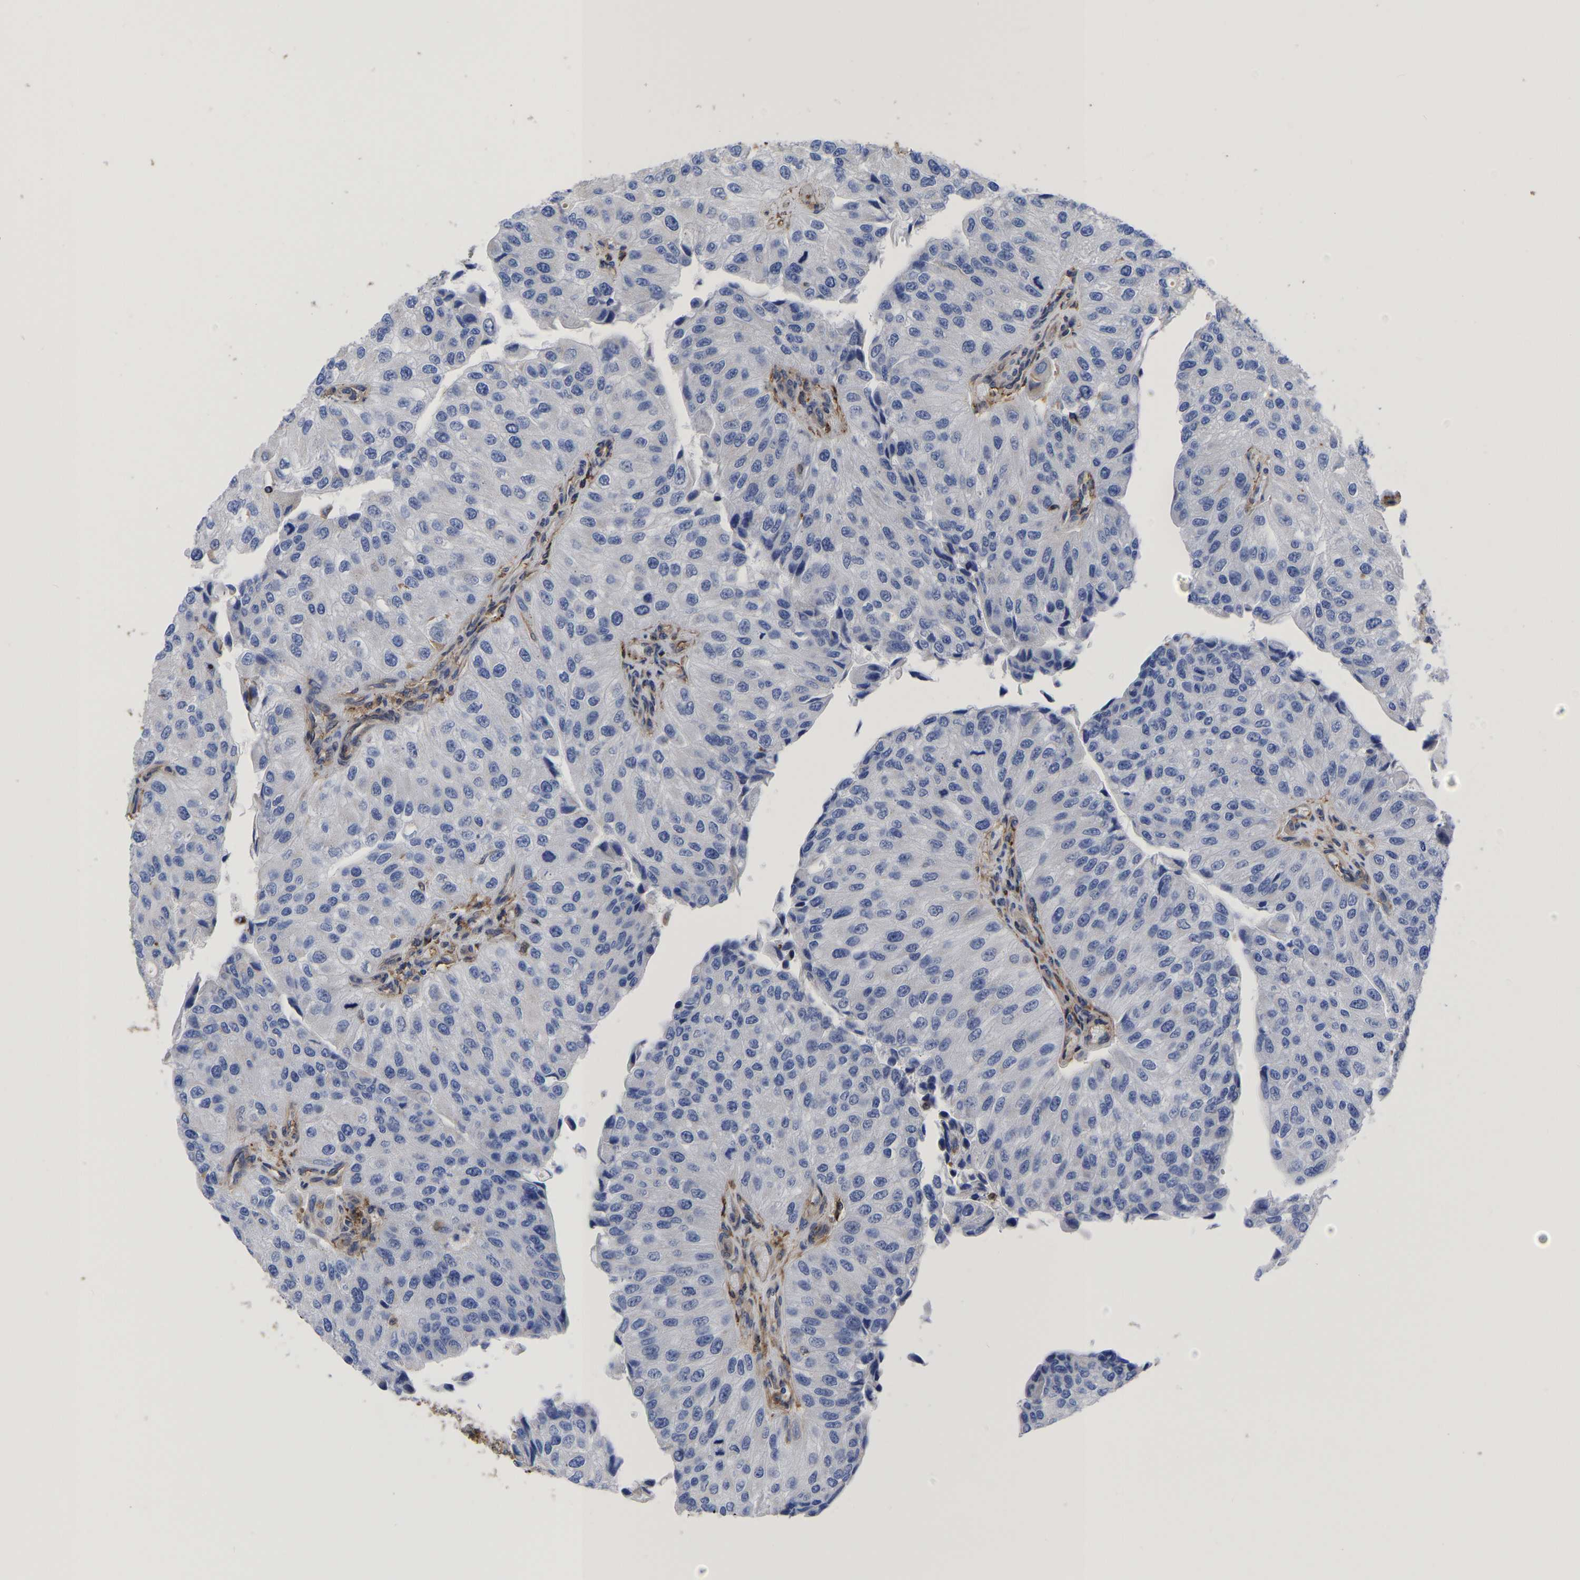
{"staining": {"intensity": "negative", "quantity": "none", "location": "none"}, "tissue": "urothelial cancer", "cell_type": "Tumor cells", "image_type": "cancer", "snomed": [{"axis": "morphology", "description": "Urothelial carcinoma, High grade"}, {"axis": "topography", "description": "Kidney"}, {"axis": "topography", "description": "Urinary bladder"}], "caption": "Tumor cells show no significant protein positivity in high-grade urothelial carcinoma.", "gene": "LIF", "patient": {"sex": "male", "age": 77}}